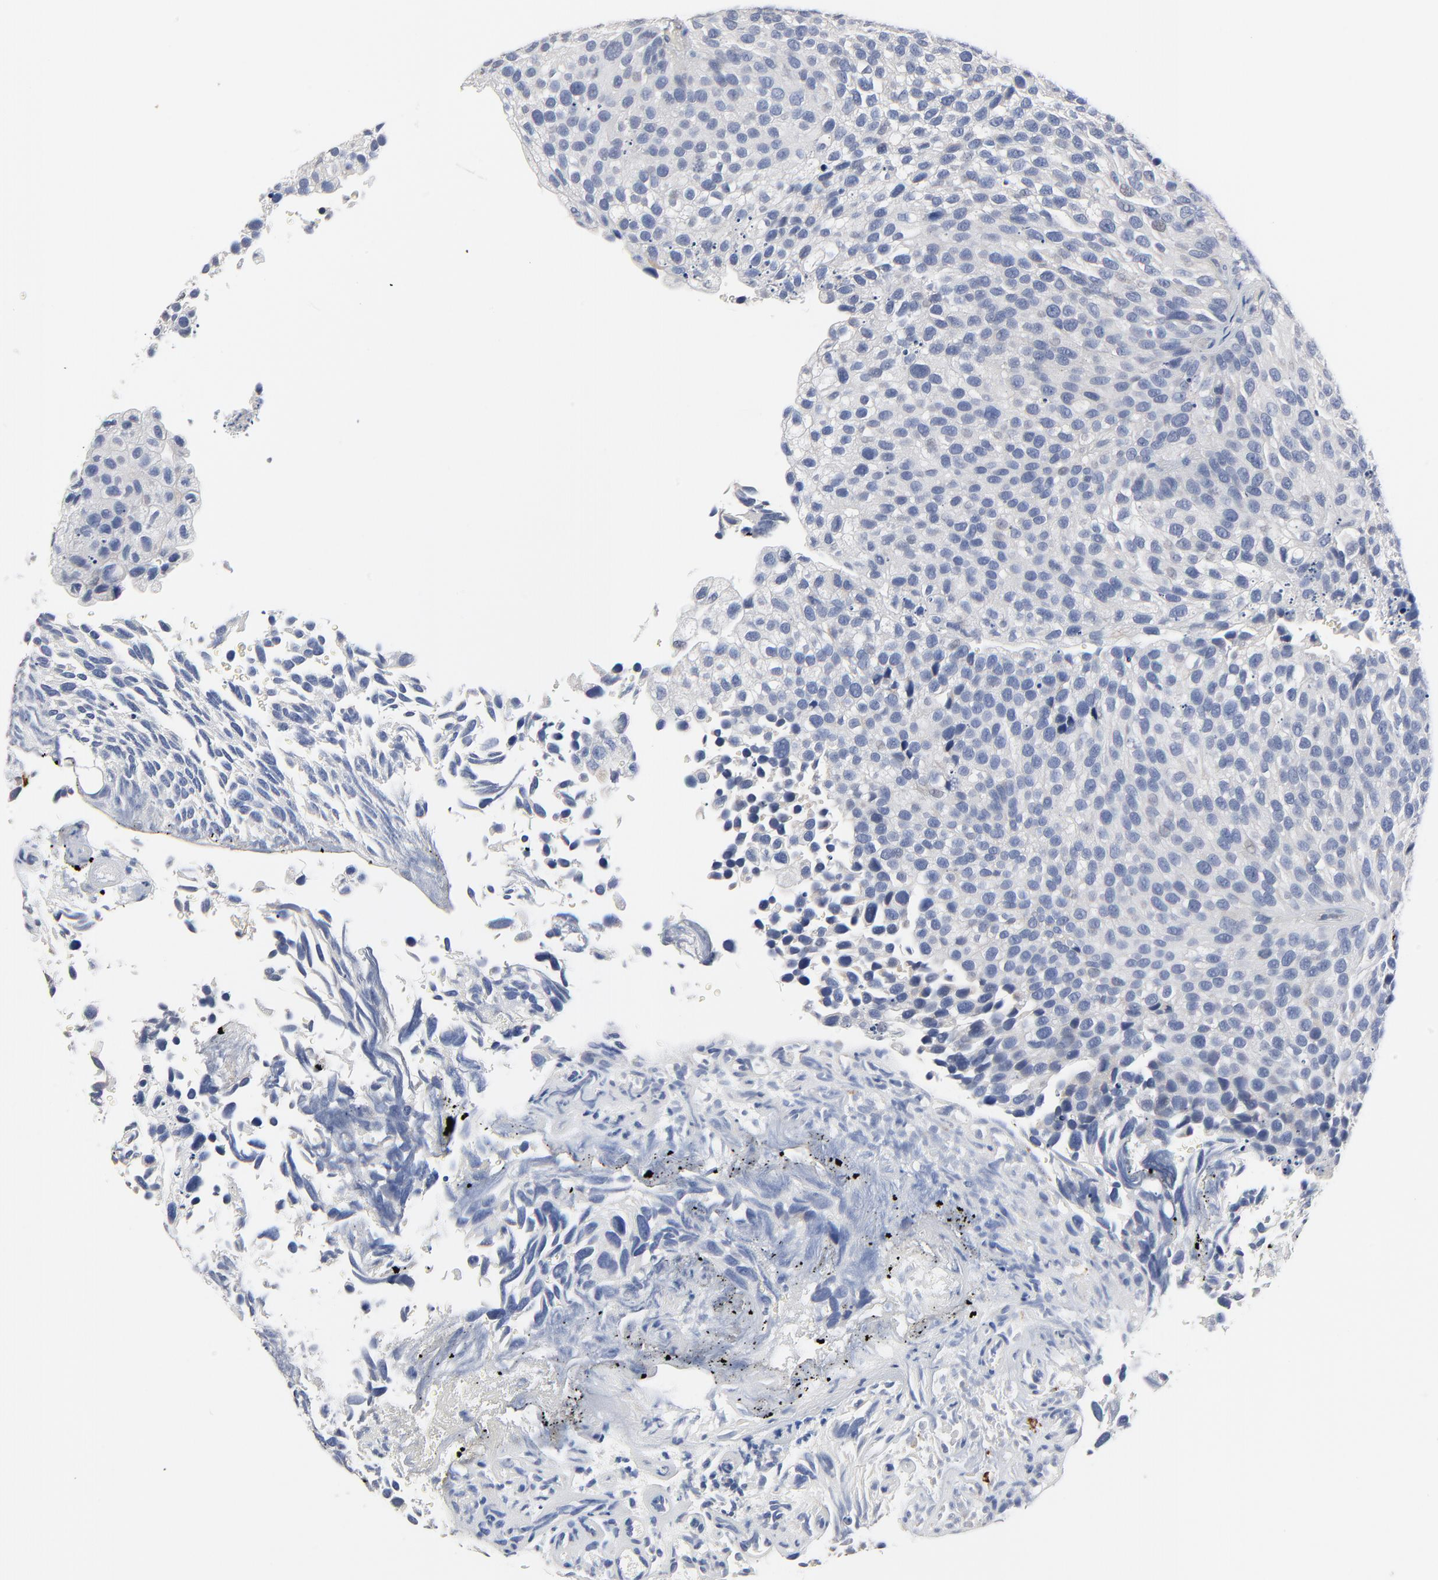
{"staining": {"intensity": "negative", "quantity": "none", "location": "none"}, "tissue": "urothelial cancer", "cell_type": "Tumor cells", "image_type": "cancer", "snomed": [{"axis": "morphology", "description": "Urothelial carcinoma, High grade"}, {"axis": "topography", "description": "Urinary bladder"}], "caption": "Histopathology image shows no significant protein expression in tumor cells of urothelial cancer. (Brightfield microscopy of DAB IHC at high magnification).", "gene": "FBXL5", "patient": {"sex": "male", "age": 72}}